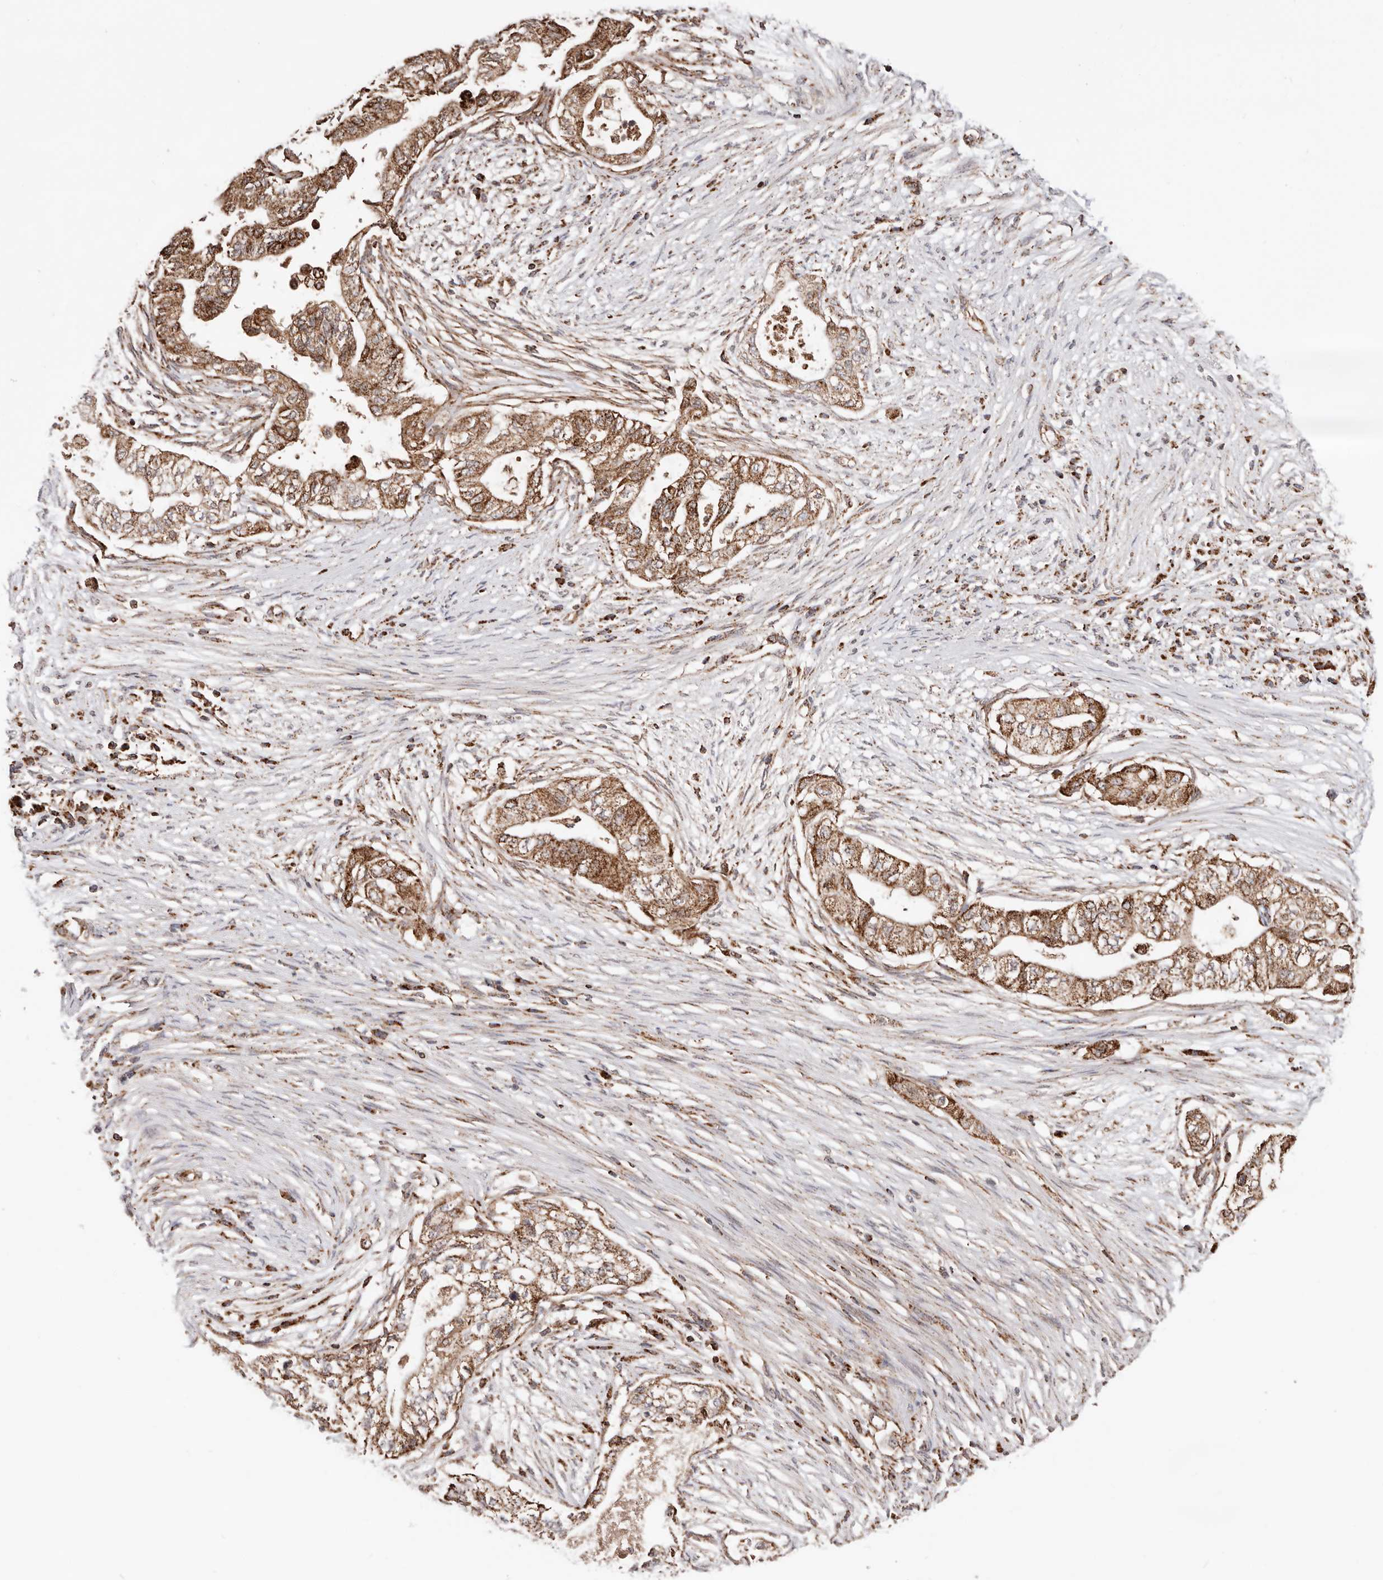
{"staining": {"intensity": "strong", "quantity": ">75%", "location": "cytoplasmic/membranous"}, "tissue": "pancreatic cancer", "cell_type": "Tumor cells", "image_type": "cancer", "snomed": [{"axis": "morphology", "description": "Adenocarcinoma, NOS"}, {"axis": "topography", "description": "Pancreas"}], "caption": "The immunohistochemical stain shows strong cytoplasmic/membranous expression in tumor cells of adenocarcinoma (pancreatic) tissue.", "gene": "PRKACB", "patient": {"sex": "male", "age": 72}}